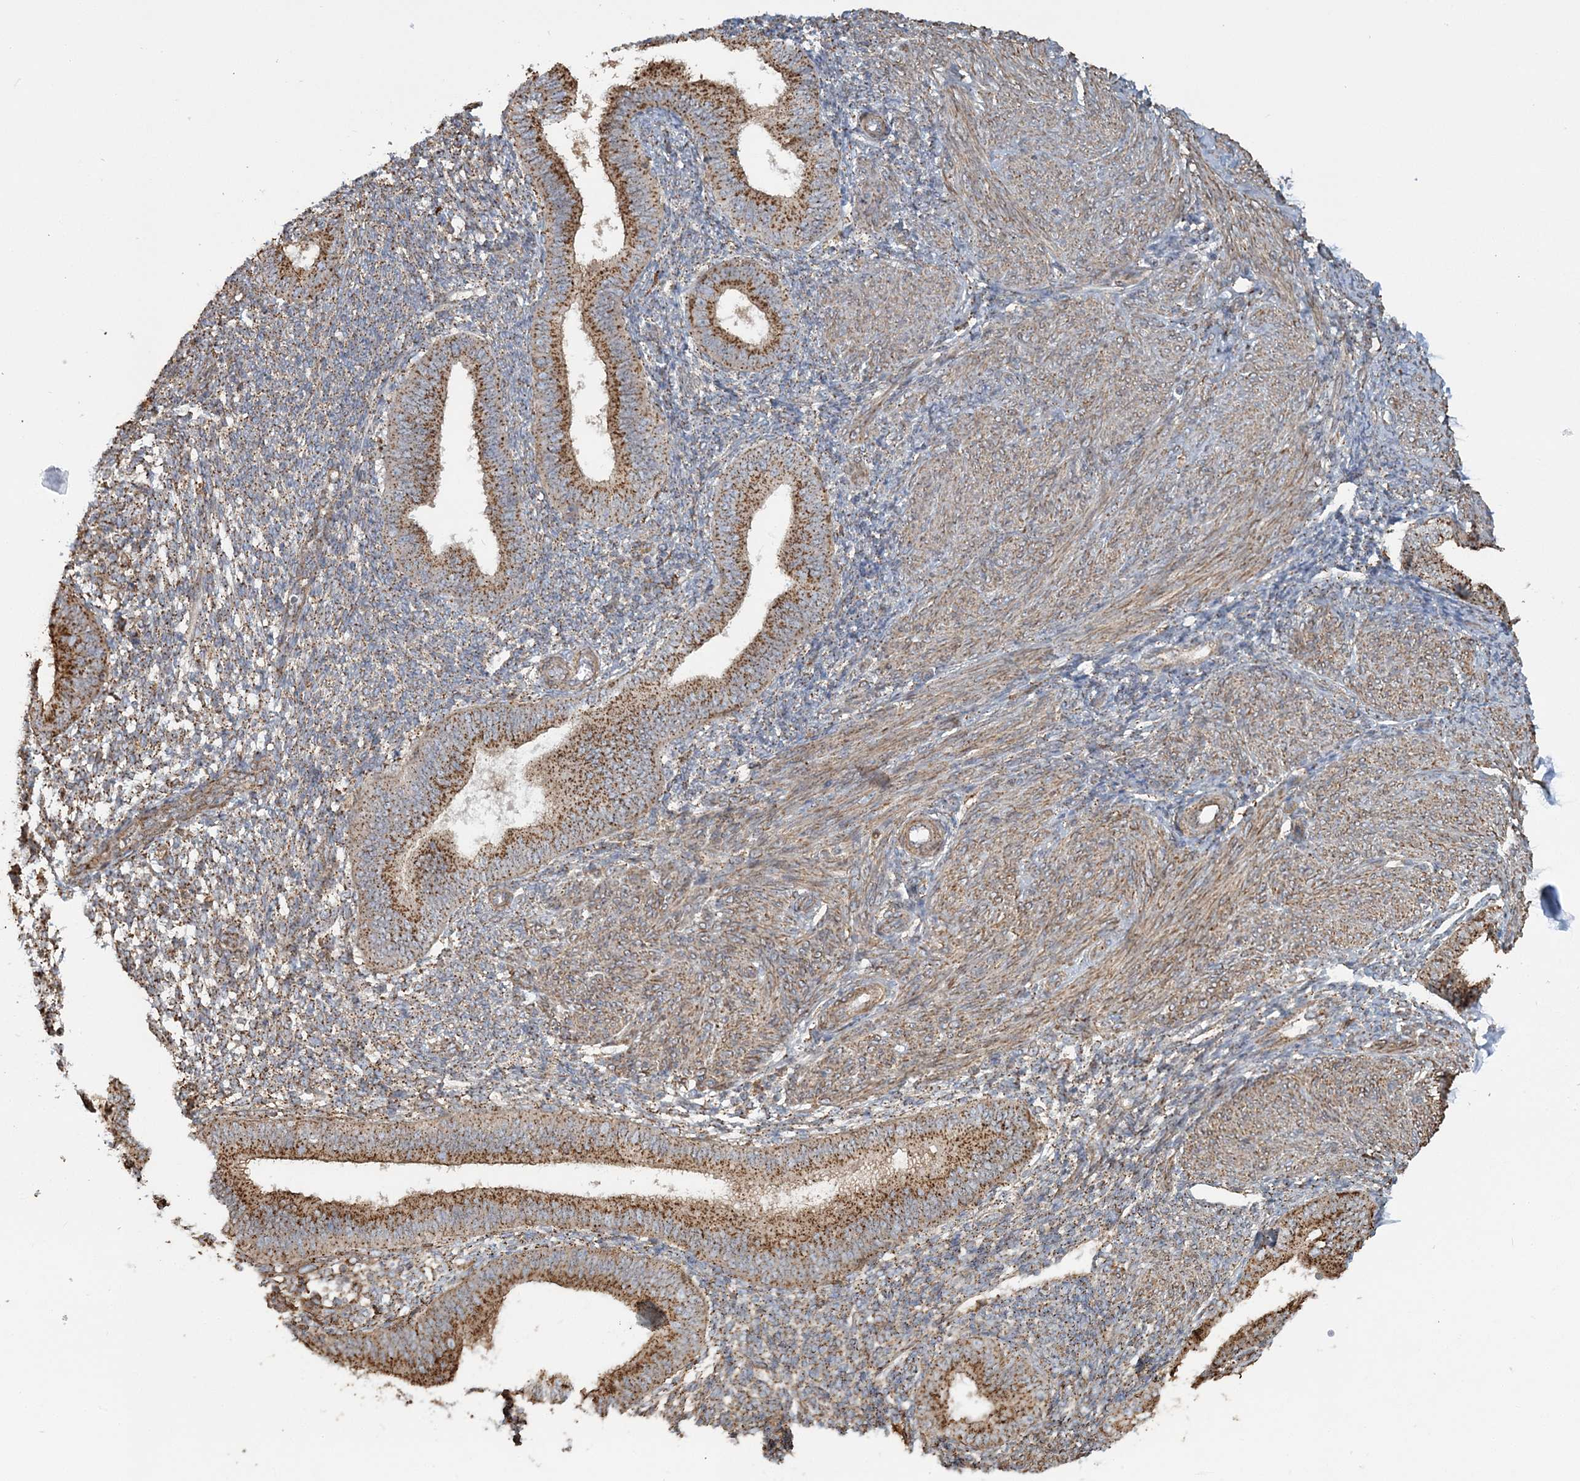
{"staining": {"intensity": "moderate", "quantity": "25%-75%", "location": "cytoplasmic/membranous"}, "tissue": "endometrium", "cell_type": "Cells in endometrial stroma", "image_type": "normal", "snomed": [{"axis": "morphology", "description": "Normal tissue, NOS"}, {"axis": "topography", "description": "Uterus"}, {"axis": "topography", "description": "Endometrium"}], "caption": "Endometrium was stained to show a protein in brown. There is medium levels of moderate cytoplasmic/membranous expression in about 25%-75% of cells in endometrial stroma. (Brightfield microscopy of DAB IHC at high magnification).", "gene": "TRAF3IP2", "patient": {"sex": "female", "age": 48}}